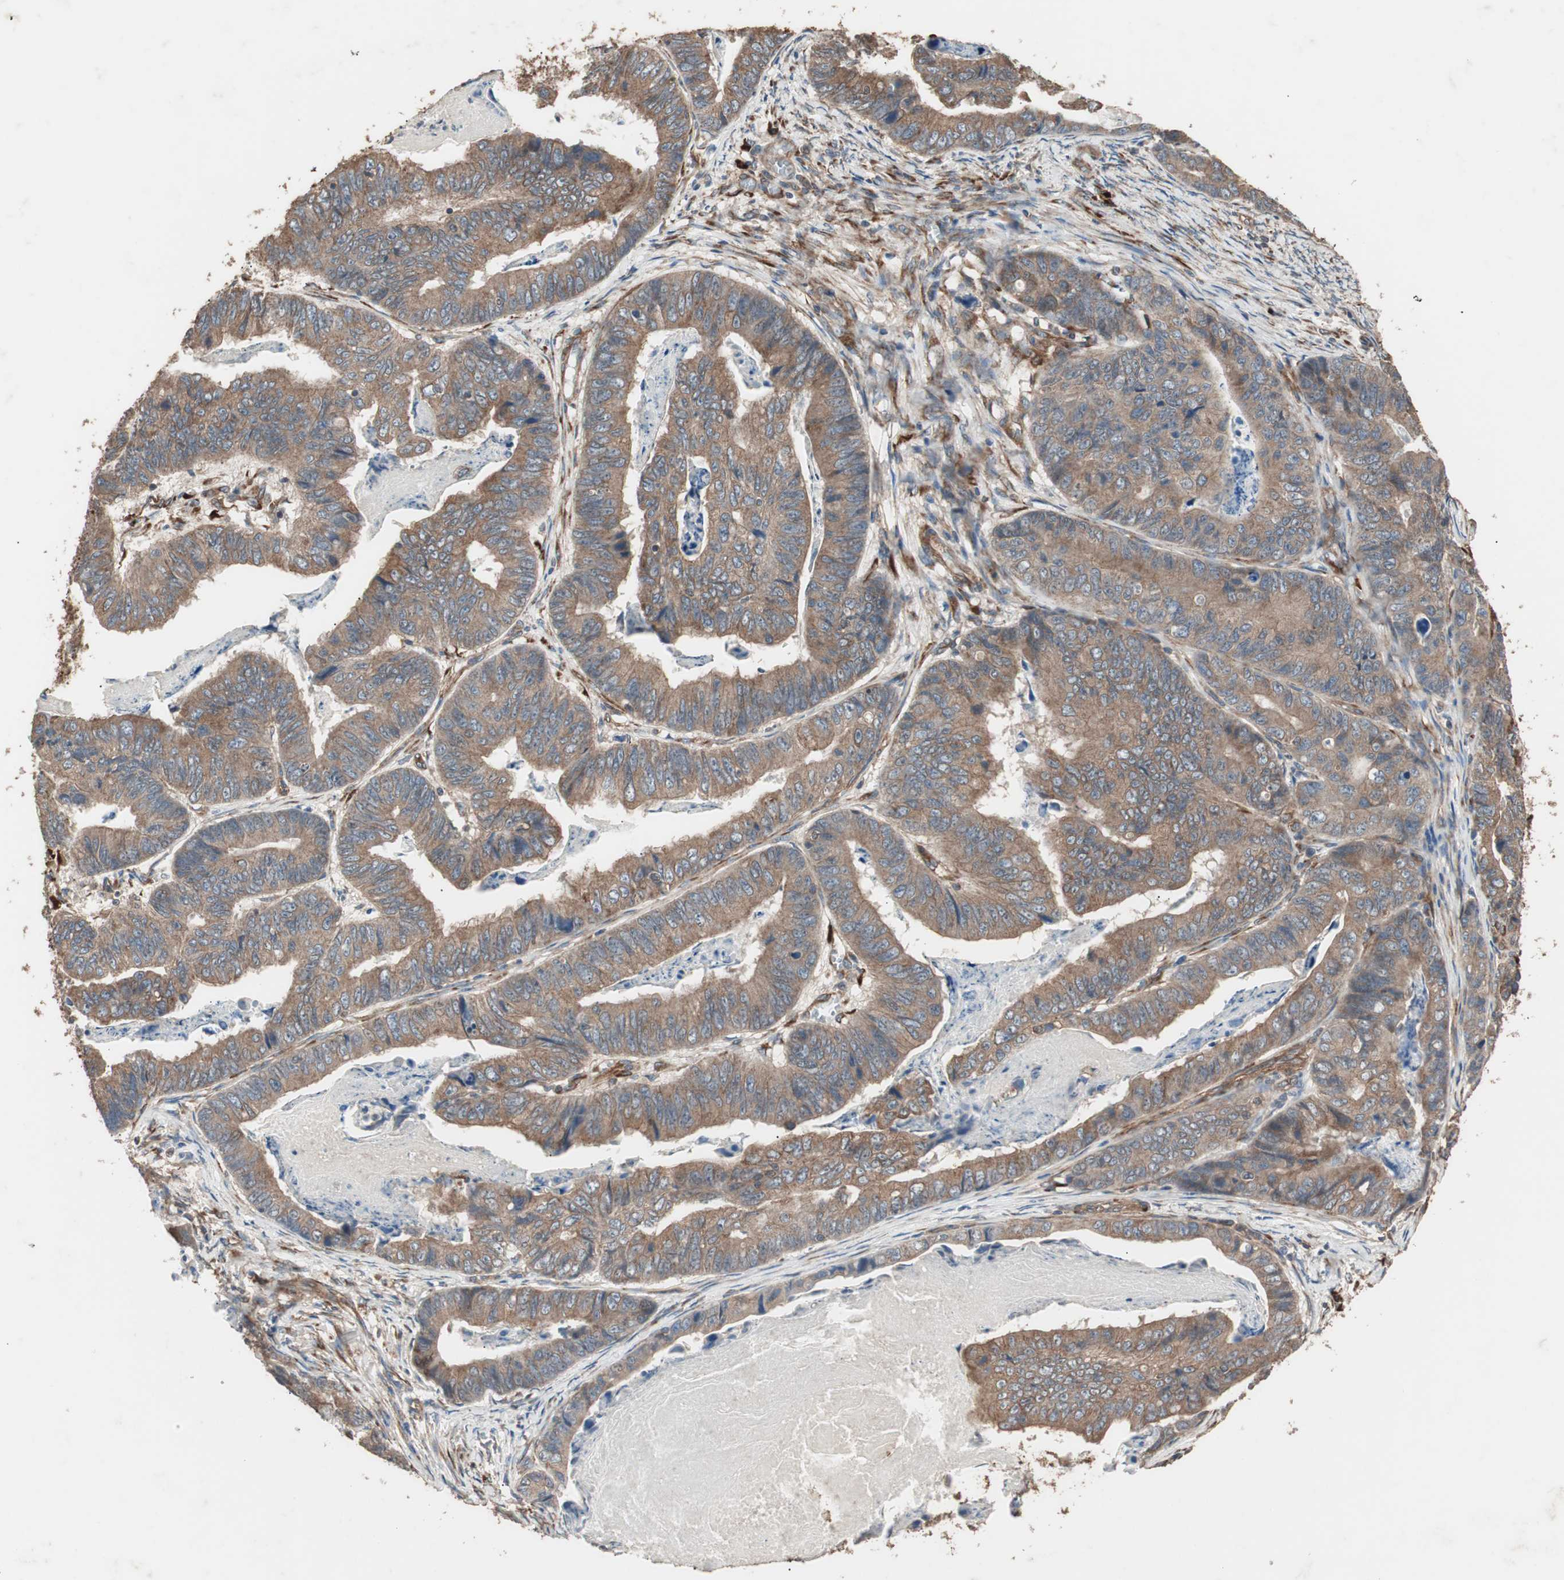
{"staining": {"intensity": "moderate", "quantity": ">75%", "location": "cytoplasmic/membranous"}, "tissue": "stomach cancer", "cell_type": "Tumor cells", "image_type": "cancer", "snomed": [{"axis": "morphology", "description": "Adenocarcinoma, NOS"}, {"axis": "topography", "description": "Stomach, lower"}], "caption": "This micrograph shows immunohistochemistry (IHC) staining of human stomach cancer (adenocarcinoma), with medium moderate cytoplasmic/membranous expression in approximately >75% of tumor cells.", "gene": "LZTS1", "patient": {"sex": "male", "age": 77}}